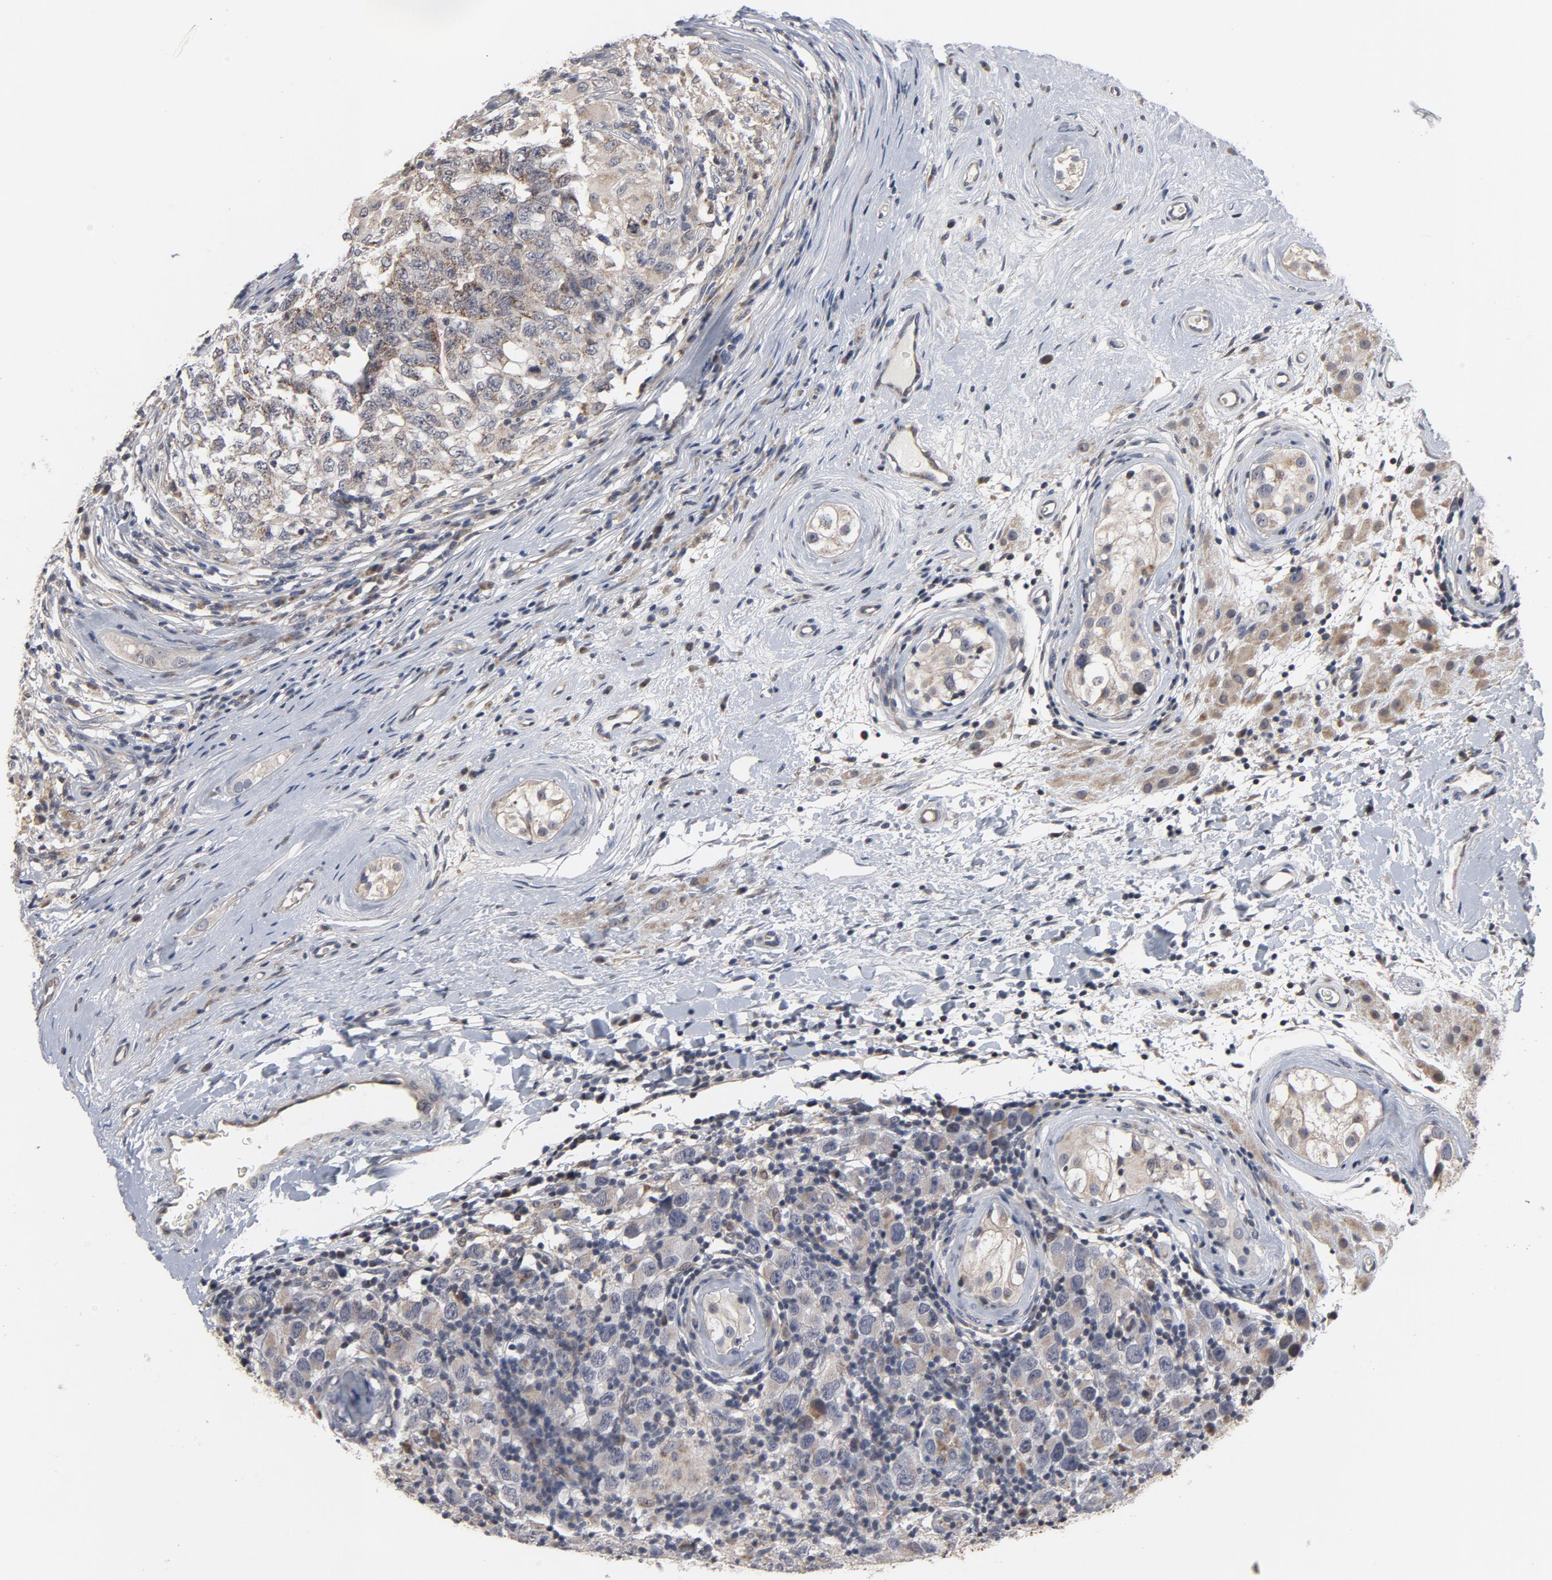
{"staining": {"intensity": "moderate", "quantity": "<25%", "location": "cytoplasmic/membranous"}, "tissue": "testis cancer", "cell_type": "Tumor cells", "image_type": "cancer", "snomed": [{"axis": "morphology", "description": "Carcinoma, Embryonal, NOS"}, {"axis": "topography", "description": "Testis"}], "caption": "The image demonstrates immunohistochemical staining of embryonal carcinoma (testis). There is moderate cytoplasmic/membranous staining is identified in approximately <25% of tumor cells.", "gene": "PPP1R1B", "patient": {"sex": "male", "age": 21}}